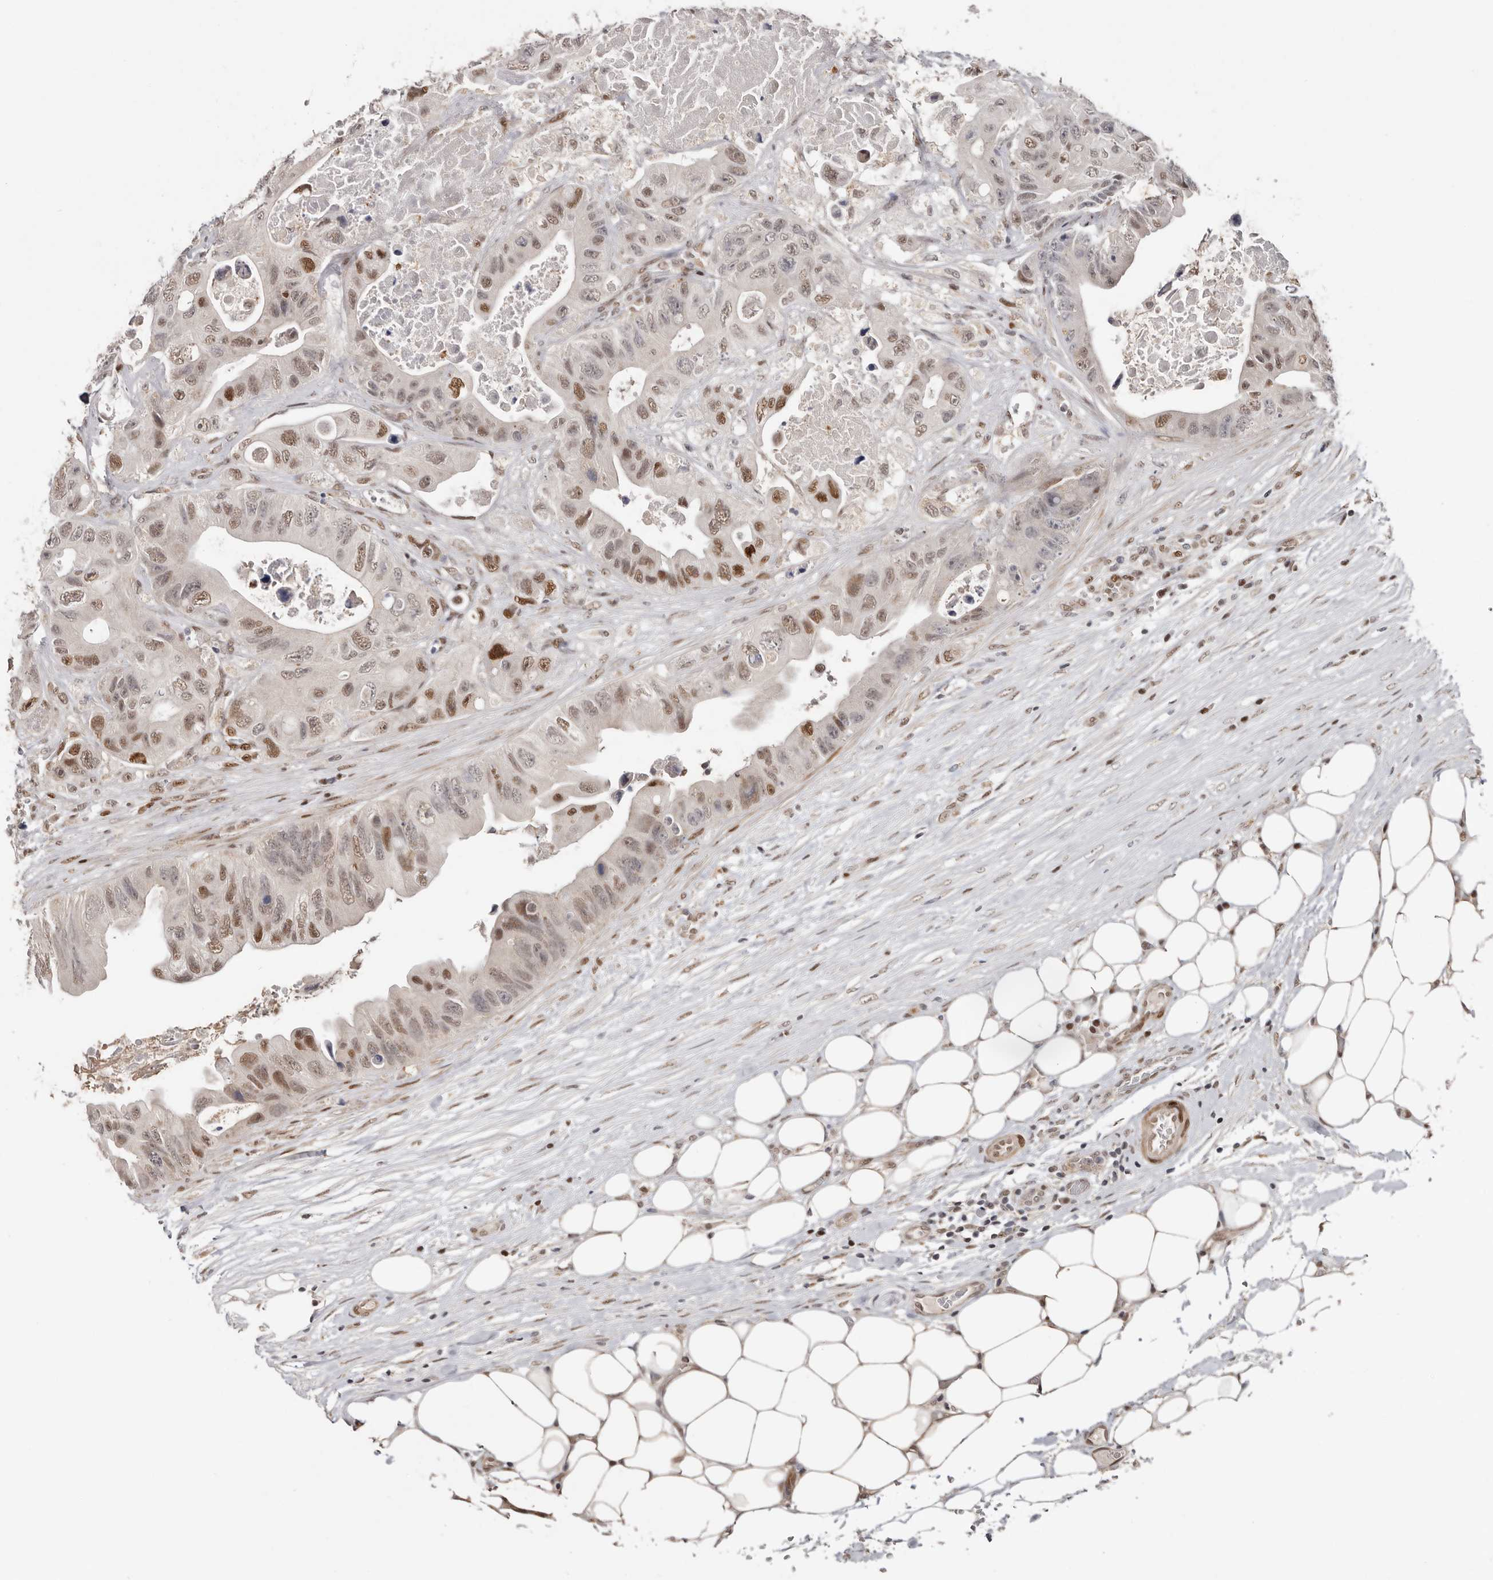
{"staining": {"intensity": "moderate", "quantity": ">75%", "location": "nuclear"}, "tissue": "colorectal cancer", "cell_type": "Tumor cells", "image_type": "cancer", "snomed": [{"axis": "morphology", "description": "Adenocarcinoma, NOS"}, {"axis": "topography", "description": "Colon"}], "caption": "Protein expression analysis of human colorectal cancer (adenocarcinoma) reveals moderate nuclear expression in approximately >75% of tumor cells.", "gene": "SMAD7", "patient": {"sex": "female", "age": 46}}